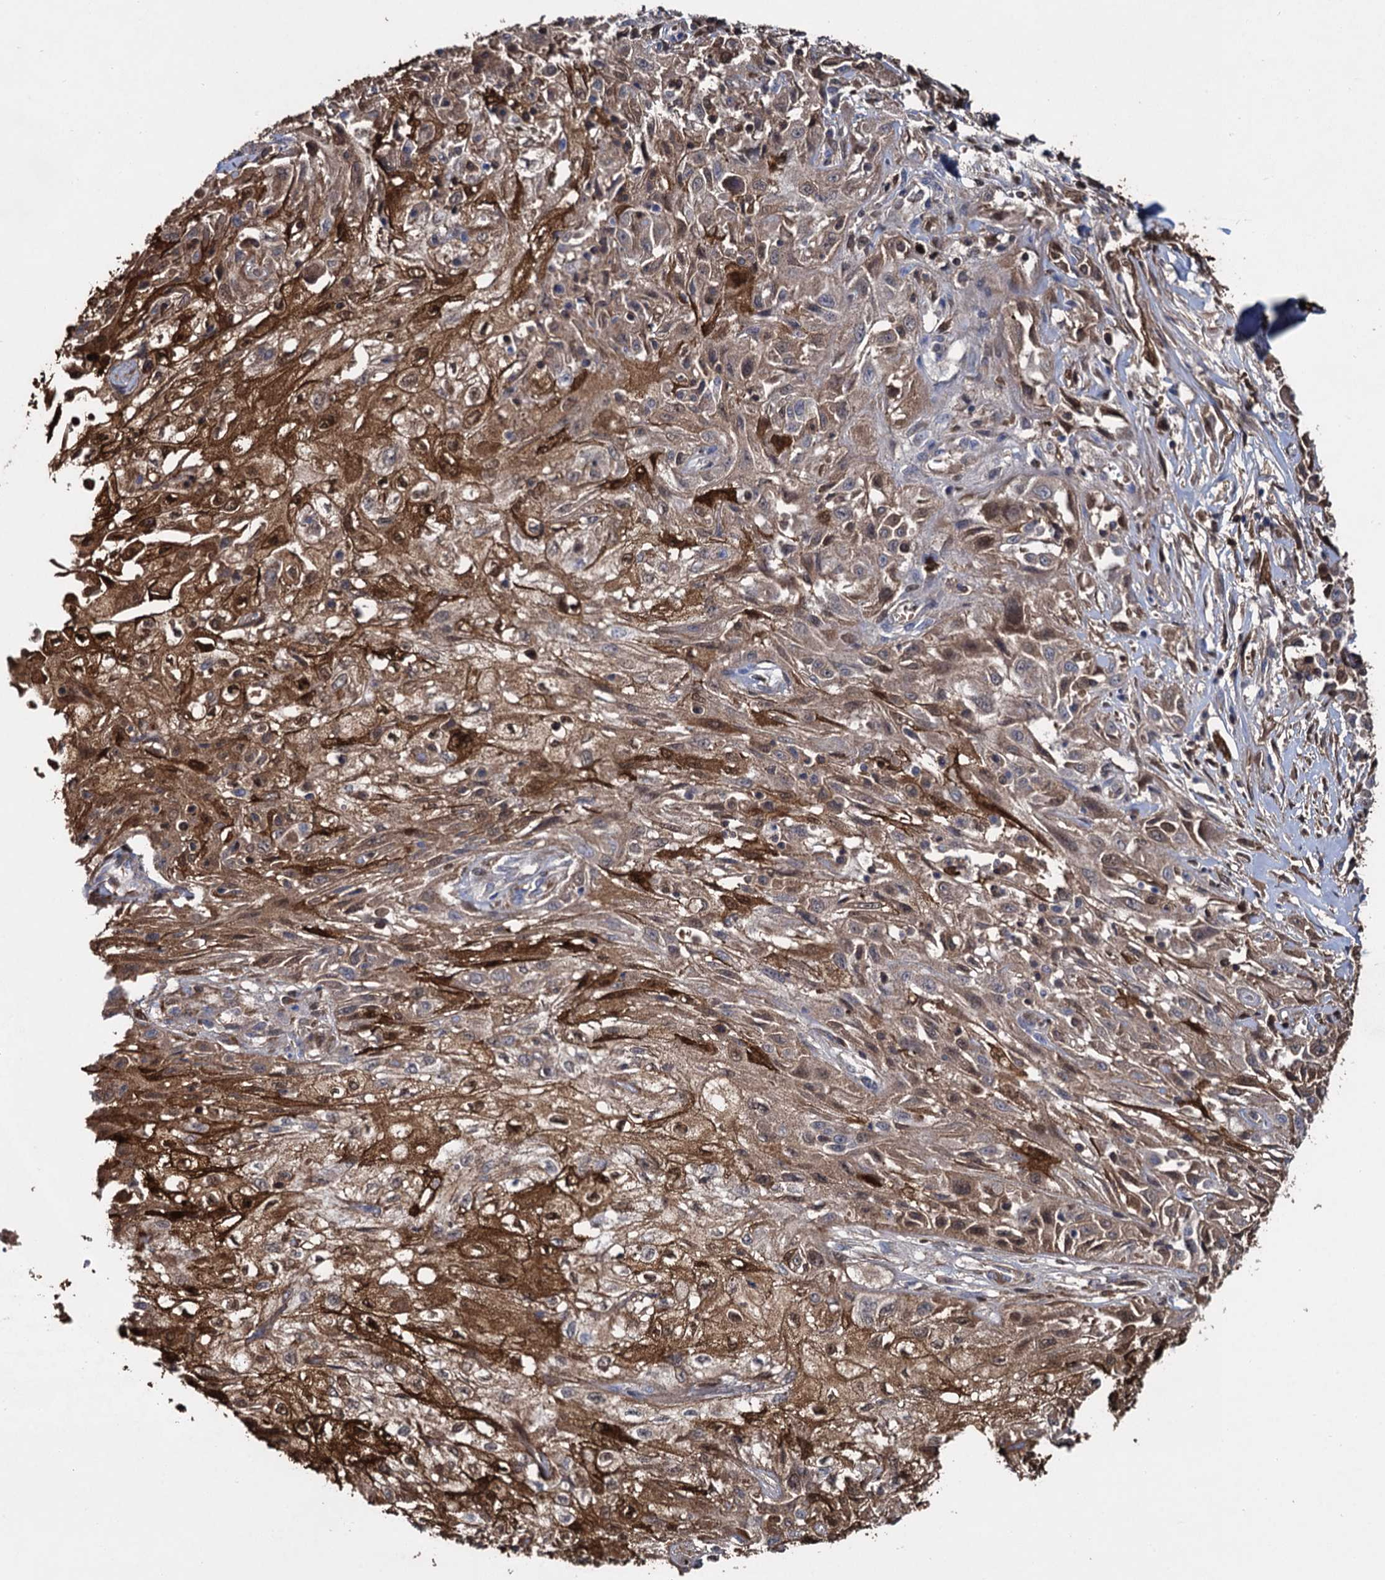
{"staining": {"intensity": "strong", "quantity": ">75%", "location": "cytoplasmic/membranous,nuclear"}, "tissue": "skin cancer", "cell_type": "Tumor cells", "image_type": "cancer", "snomed": [{"axis": "morphology", "description": "Squamous cell carcinoma, NOS"}, {"axis": "morphology", "description": "Squamous cell carcinoma, metastatic, NOS"}, {"axis": "topography", "description": "Skin"}, {"axis": "topography", "description": "Lymph node"}], "caption": "Tumor cells exhibit high levels of strong cytoplasmic/membranous and nuclear positivity in about >75% of cells in human metastatic squamous cell carcinoma (skin).", "gene": "FABP5", "patient": {"sex": "male", "age": 75}}